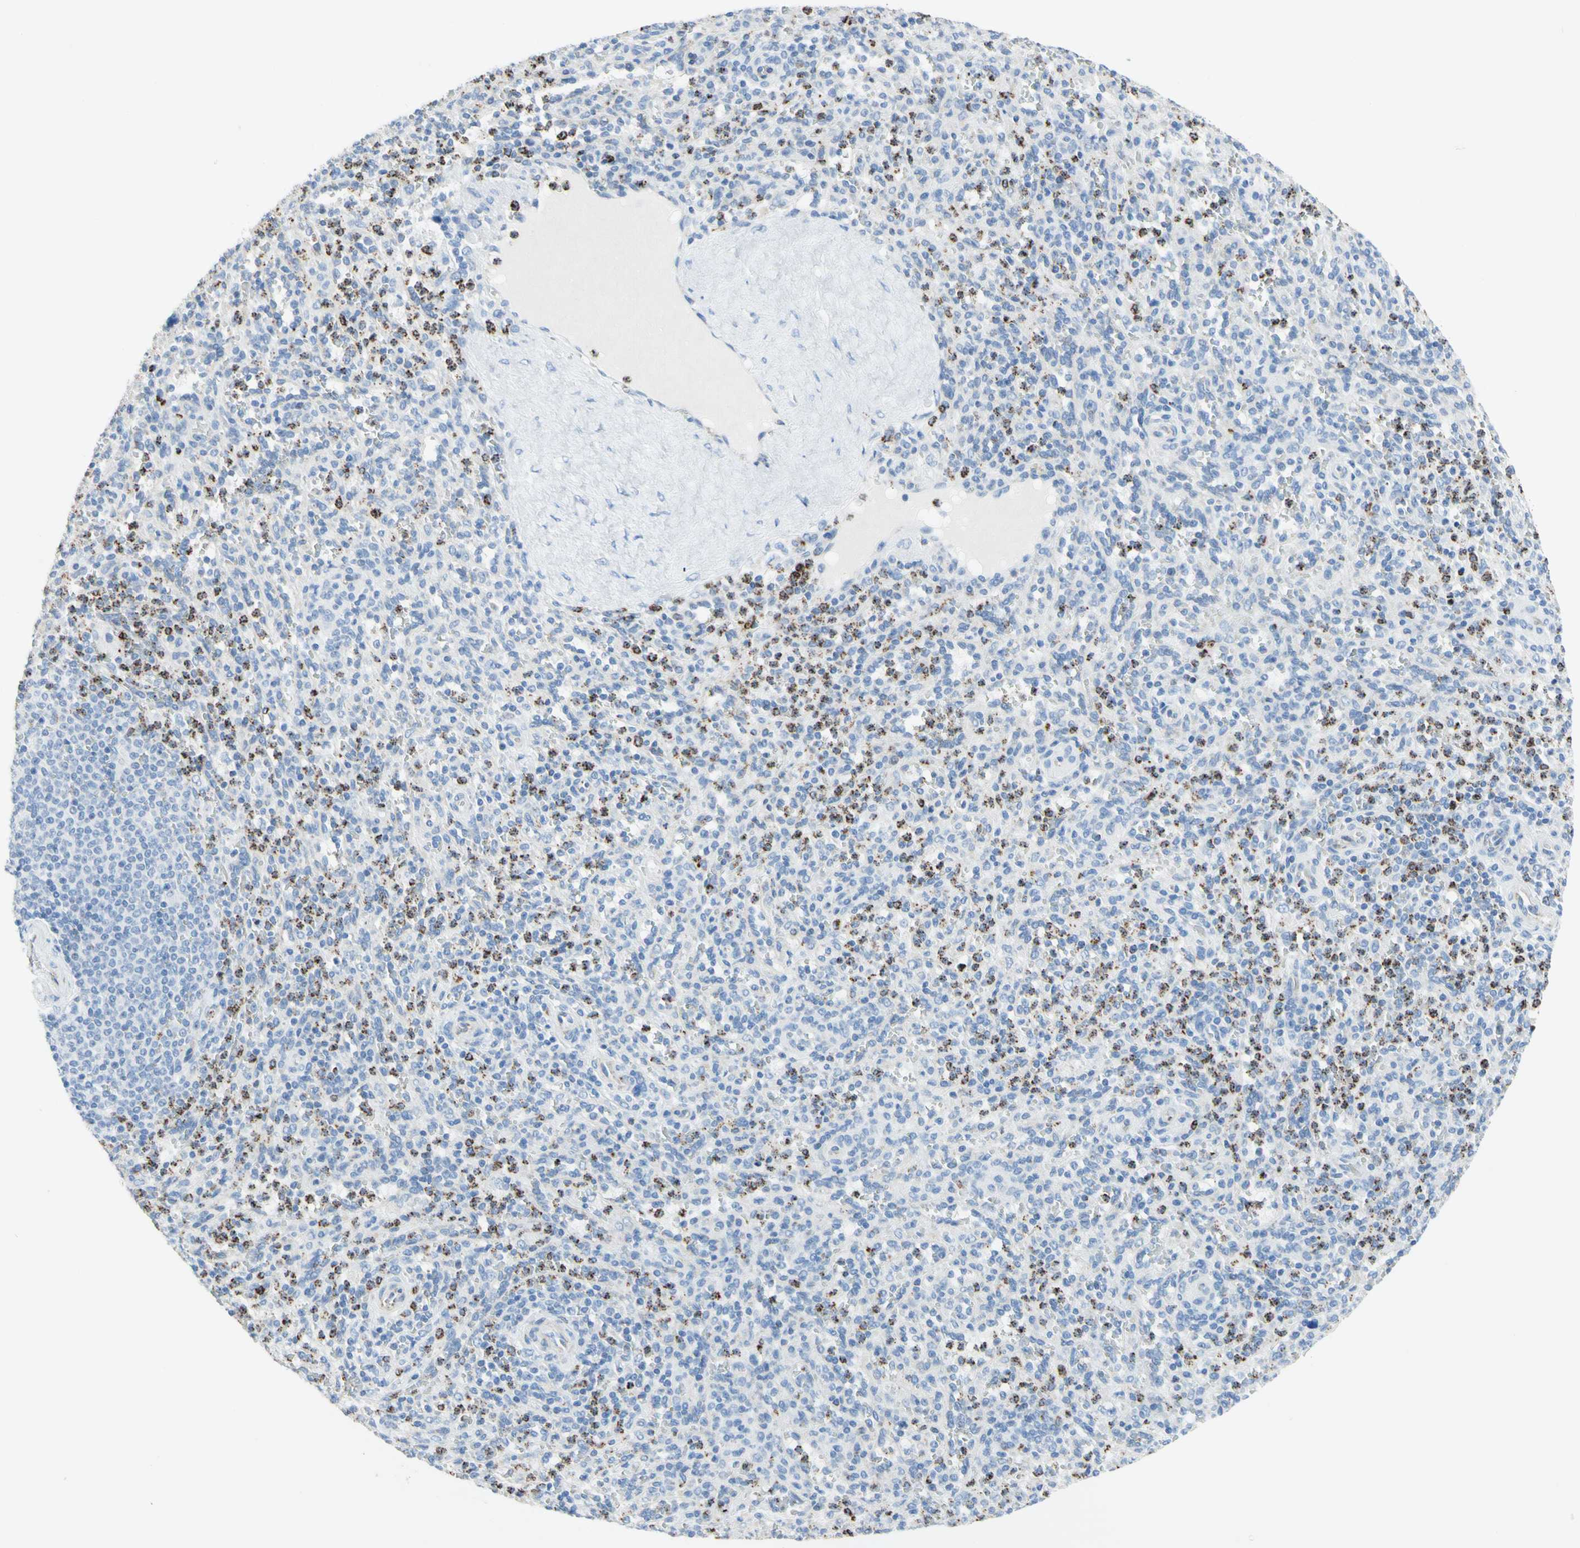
{"staining": {"intensity": "moderate", "quantity": "25%-75%", "location": "cytoplasmic/membranous"}, "tissue": "spleen", "cell_type": "Cells in red pulp", "image_type": "normal", "snomed": [{"axis": "morphology", "description": "Normal tissue, NOS"}, {"axis": "topography", "description": "Spleen"}], "caption": "Unremarkable spleen exhibits moderate cytoplasmic/membranous expression in approximately 25%-75% of cells in red pulp, visualized by immunohistochemistry. The staining was performed using DAB to visualize the protein expression in brown, while the nuclei were stained in blue with hematoxylin (Magnification: 20x).", "gene": "CYSLTR1", "patient": {"sex": "male", "age": 36}}